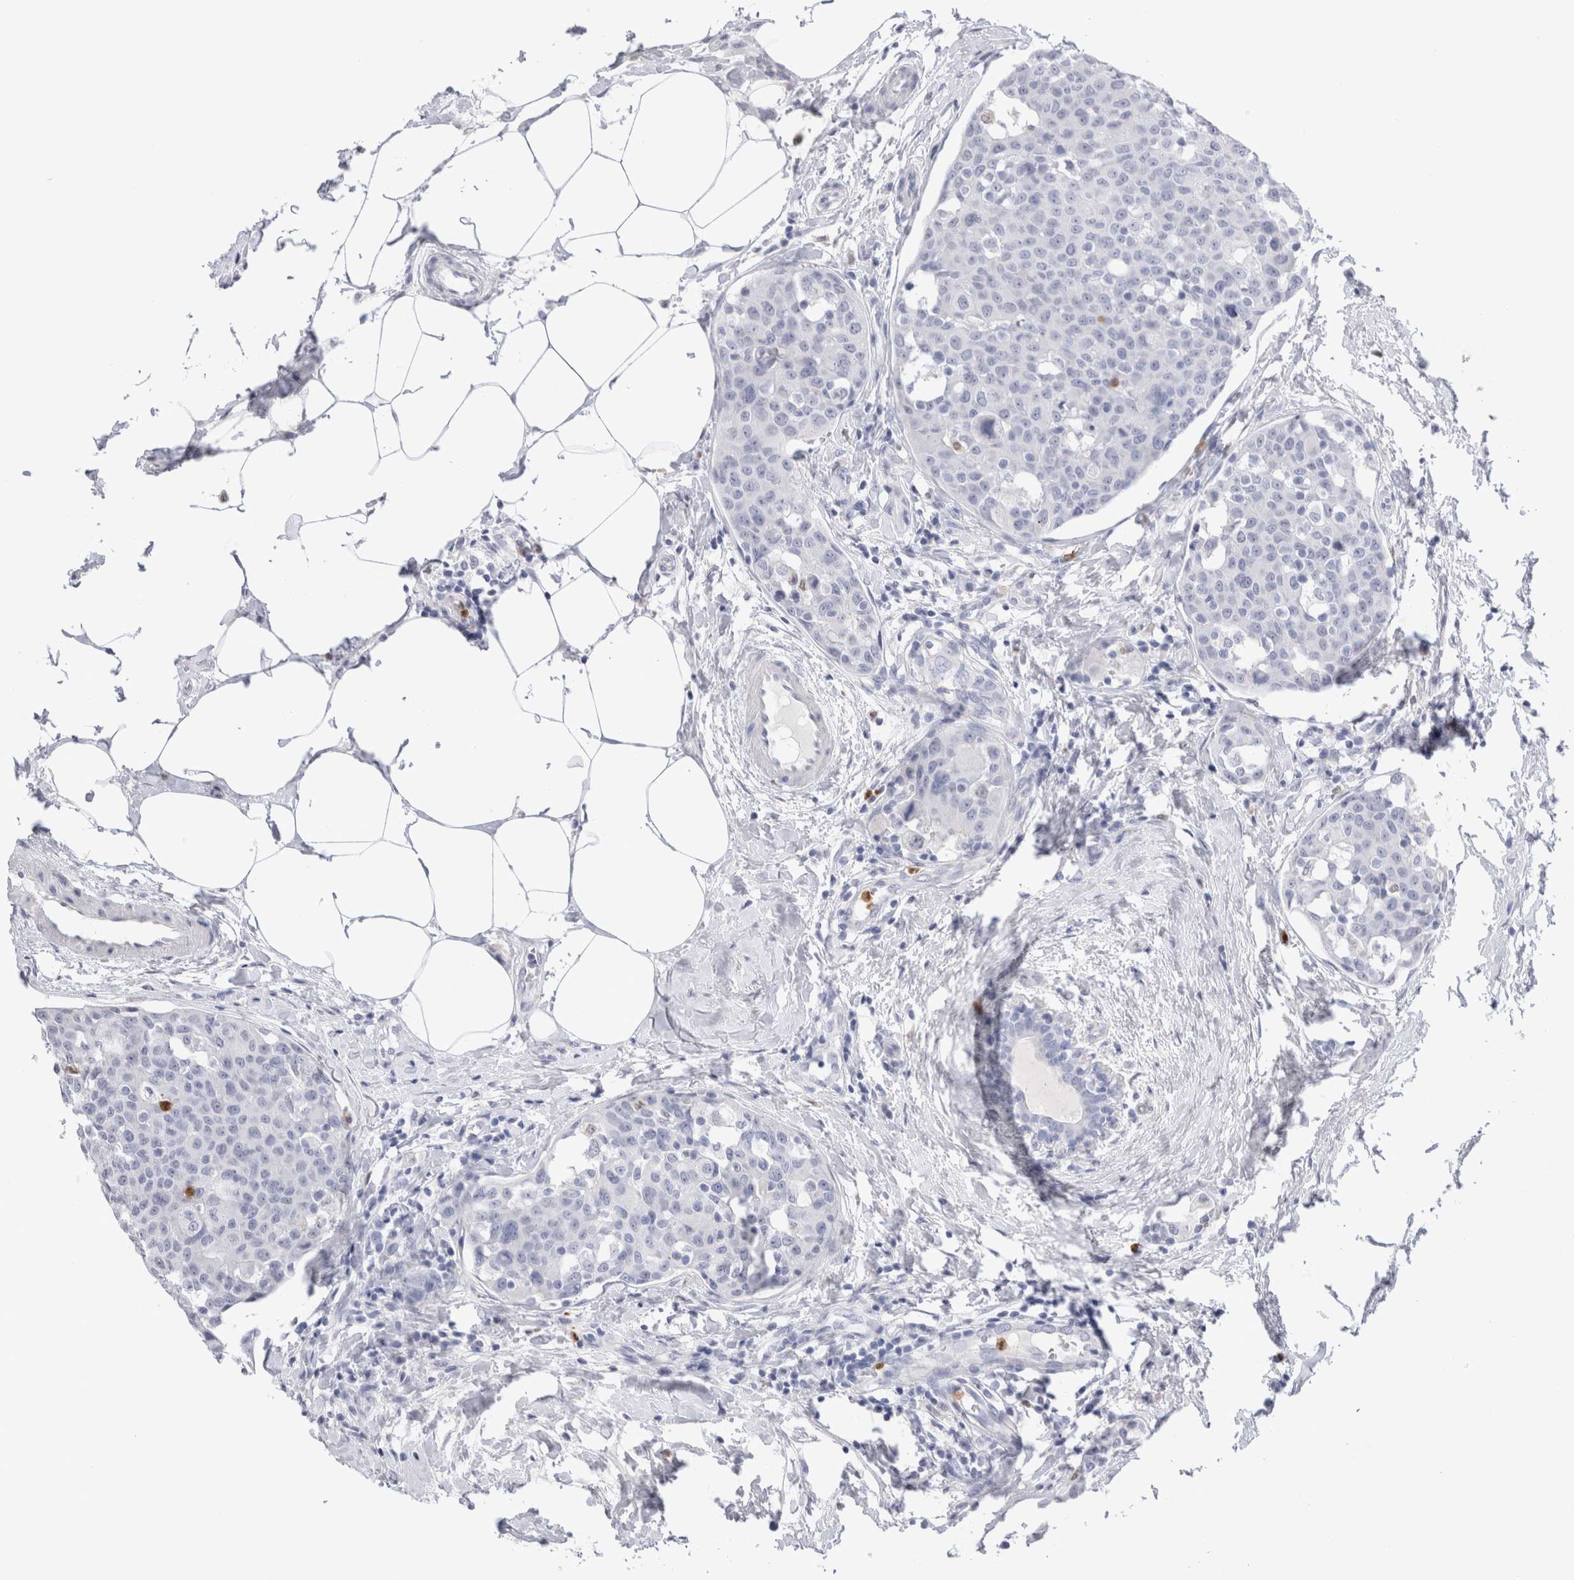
{"staining": {"intensity": "negative", "quantity": "none", "location": "none"}, "tissue": "breast cancer", "cell_type": "Tumor cells", "image_type": "cancer", "snomed": [{"axis": "morphology", "description": "Normal tissue, NOS"}, {"axis": "morphology", "description": "Duct carcinoma"}, {"axis": "topography", "description": "Breast"}], "caption": "This micrograph is of breast invasive ductal carcinoma stained with IHC to label a protein in brown with the nuclei are counter-stained blue. There is no positivity in tumor cells.", "gene": "SLC10A5", "patient": {"sex": "female", "age": 37}}